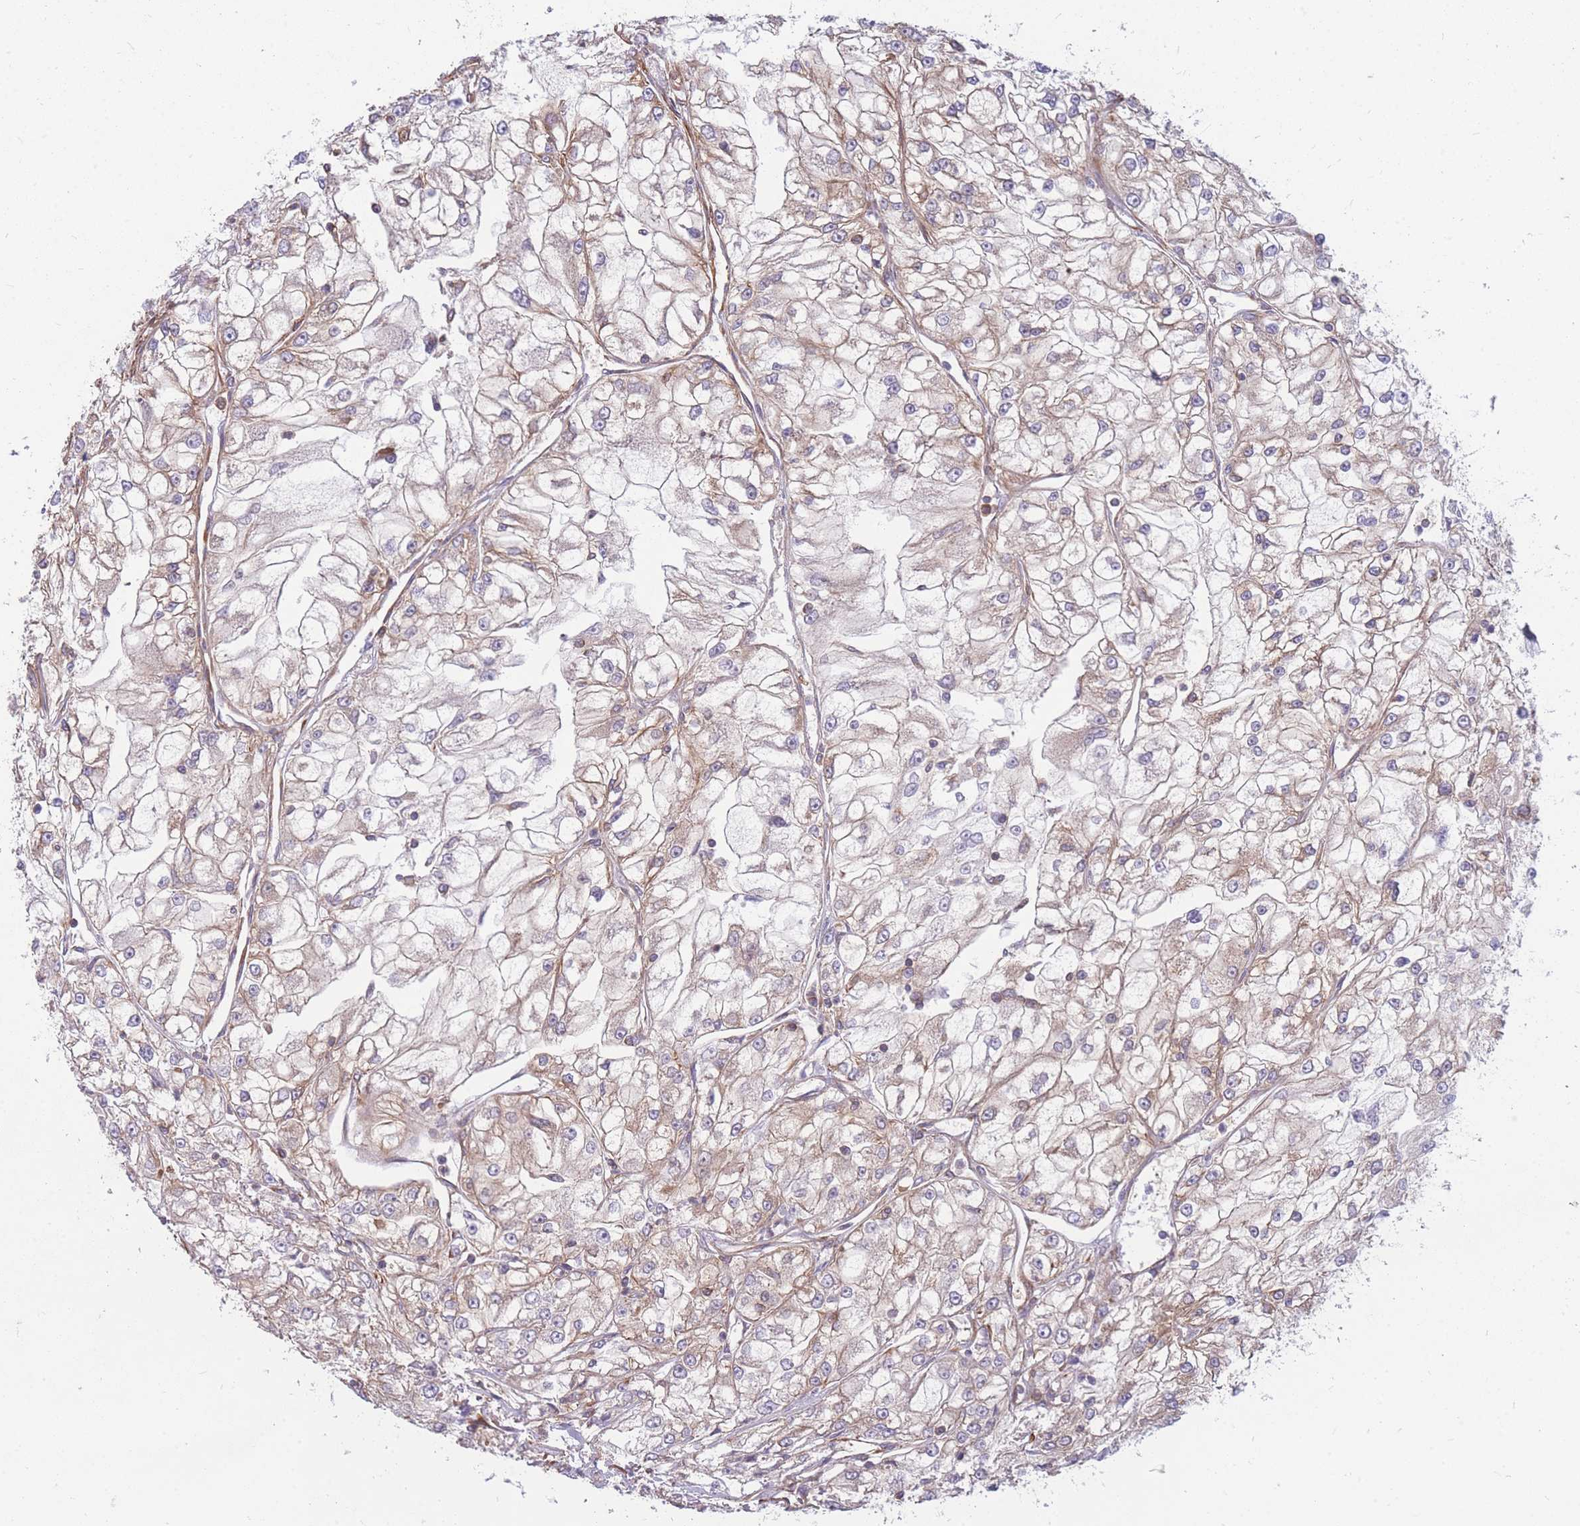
{"staining": {"intensity": "weak", "quantity": "25%-75%", "location": "cytoplasmic/membranous"}, "tissue": "renal cancer", "cell_type": "Tumor cells", "image_type": "cancer", "snomed": [{"axis": "morphology", "description": "Adenocarcinoma, NOS"}, {"axis": "topography", "description": "Kidney"}], "caption": "A brown stain shows weak cytoplasmic/membranous staining of a protein in human adenocarcinoma (renal) tumor cells. (DAB = brown stain, brightfield microscopy at high magnification).", "gene": "GGA1", "patient": {"sex": "female", "age": 72}}